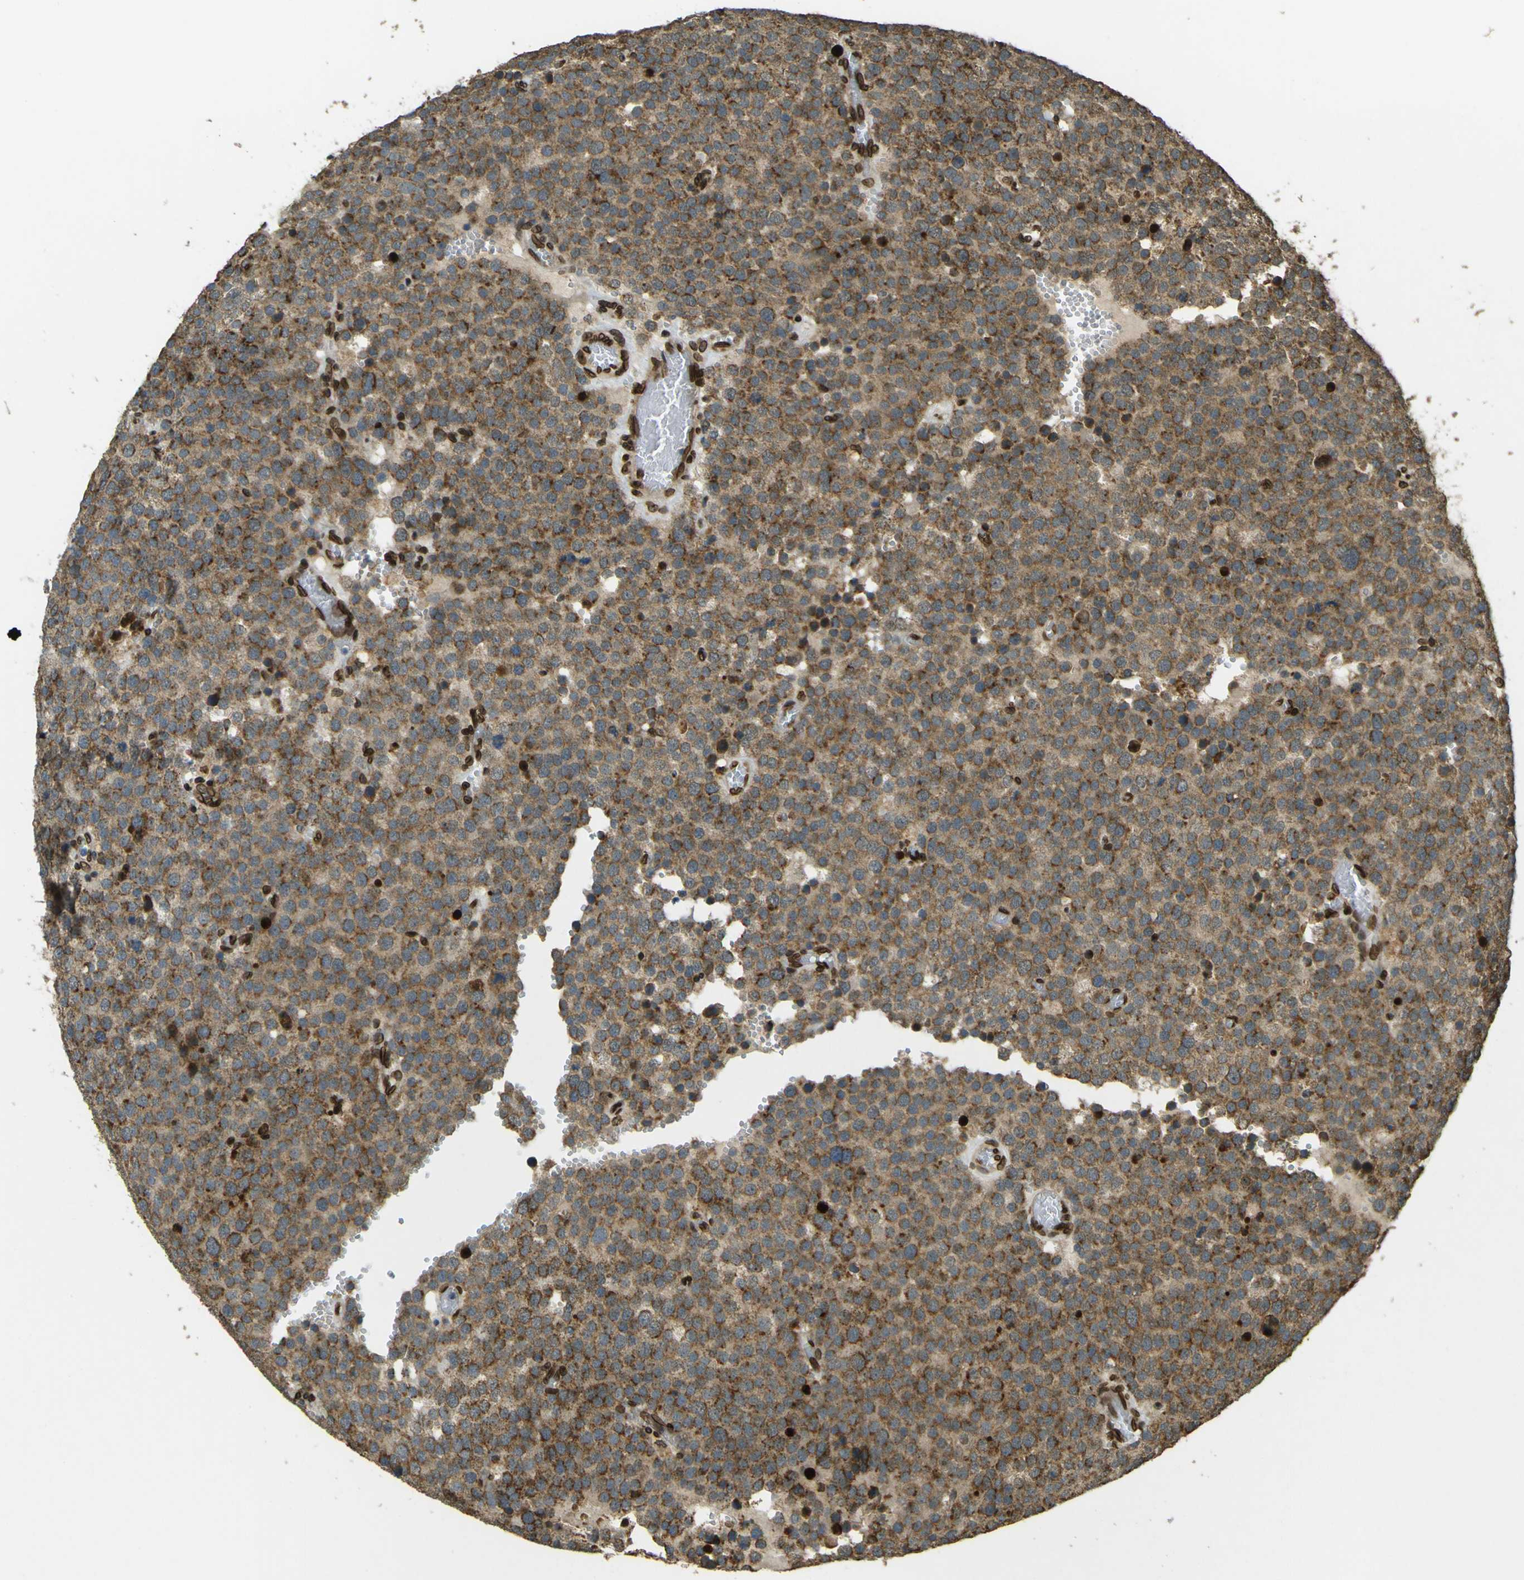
{"staining": {"intensity": "moderate", "quantity": ">75%", "location": "cytoplasmic/membranous"}, "tissue": "testis cancer", "cell_type": "Tumor cells", "image_type": "cancer", "snomed": [{"axis": "morphology", "description": "Normal tissue, NOS"}, {"axis": "morphology", "description": "Seminoma, NOS"}, {"axis": "topography", "description": "Testis"}], "caption": "A medium amount of moderate cytoplasmic/membranous positivity is present in approximately >75% of tumor cells in testis cancer (seminoma) tissue. The staining is performed using DAB brown chromogen to label protein expression. The nuclei are counter-stained blue using hematoxylin.", "gene": "GALNT1", "patient": {"sex": "male", "age": 71}}